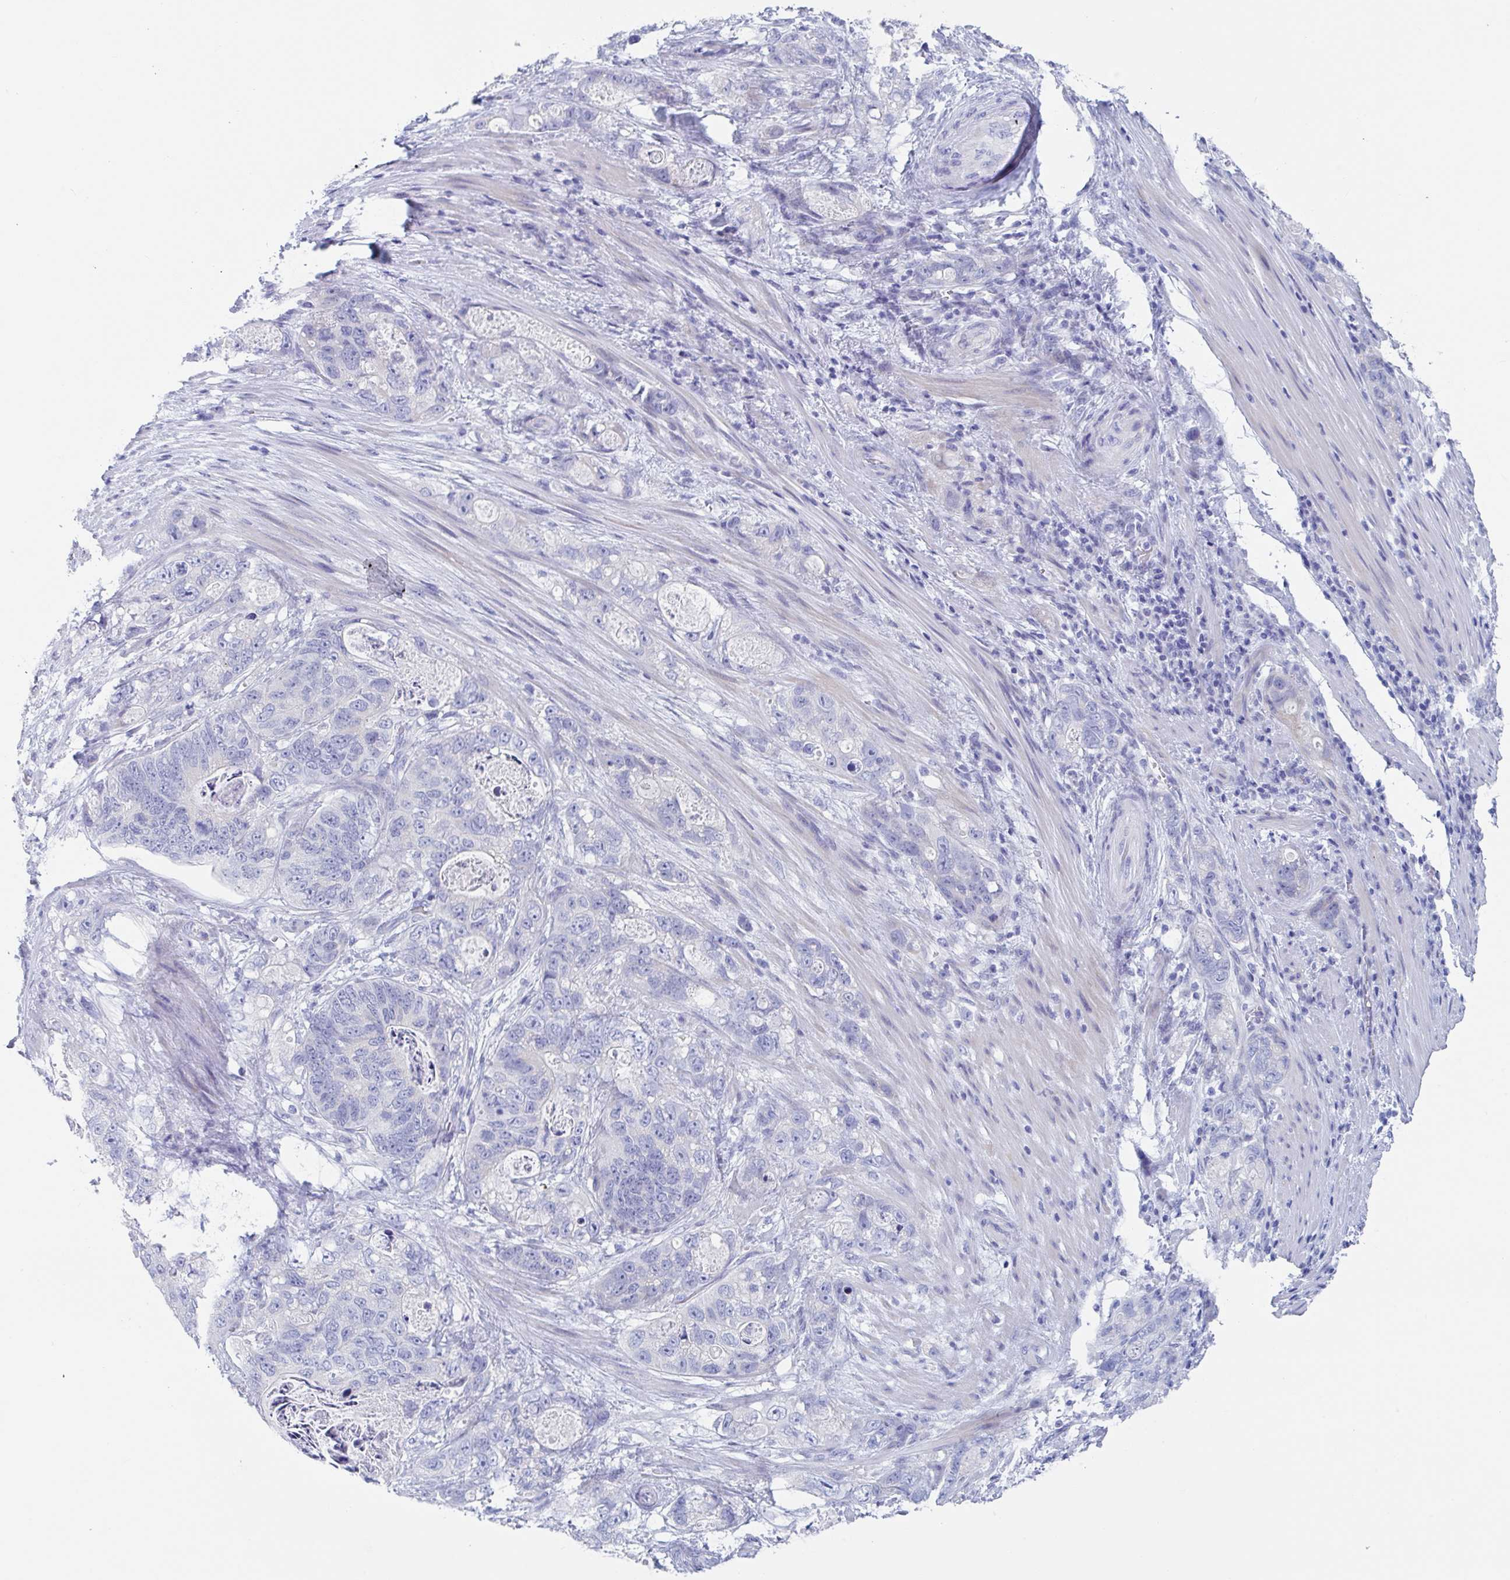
{"staining": {"intensity": "negative", "quantity": "none", "location": "none"}, "tissue": "stomach cancer", "cell_type": "Tumor cells", "image_type": "cancer", "snomed": [{"axis": "morphology", "description": "Normal tissue, NOS"}, {"axis": "morphology", "description": "Adenocarcinoma, NOS"}, {"axis": "topography", "description": "Stomach"}], "caption": "Human stomach cancer (adenocarcinoma) stained for a protein using immunohistochemistry reveals no positivity in tumor cells.", "gene": "ZPBP", "patient": {"sex": "female", "age": 89}}